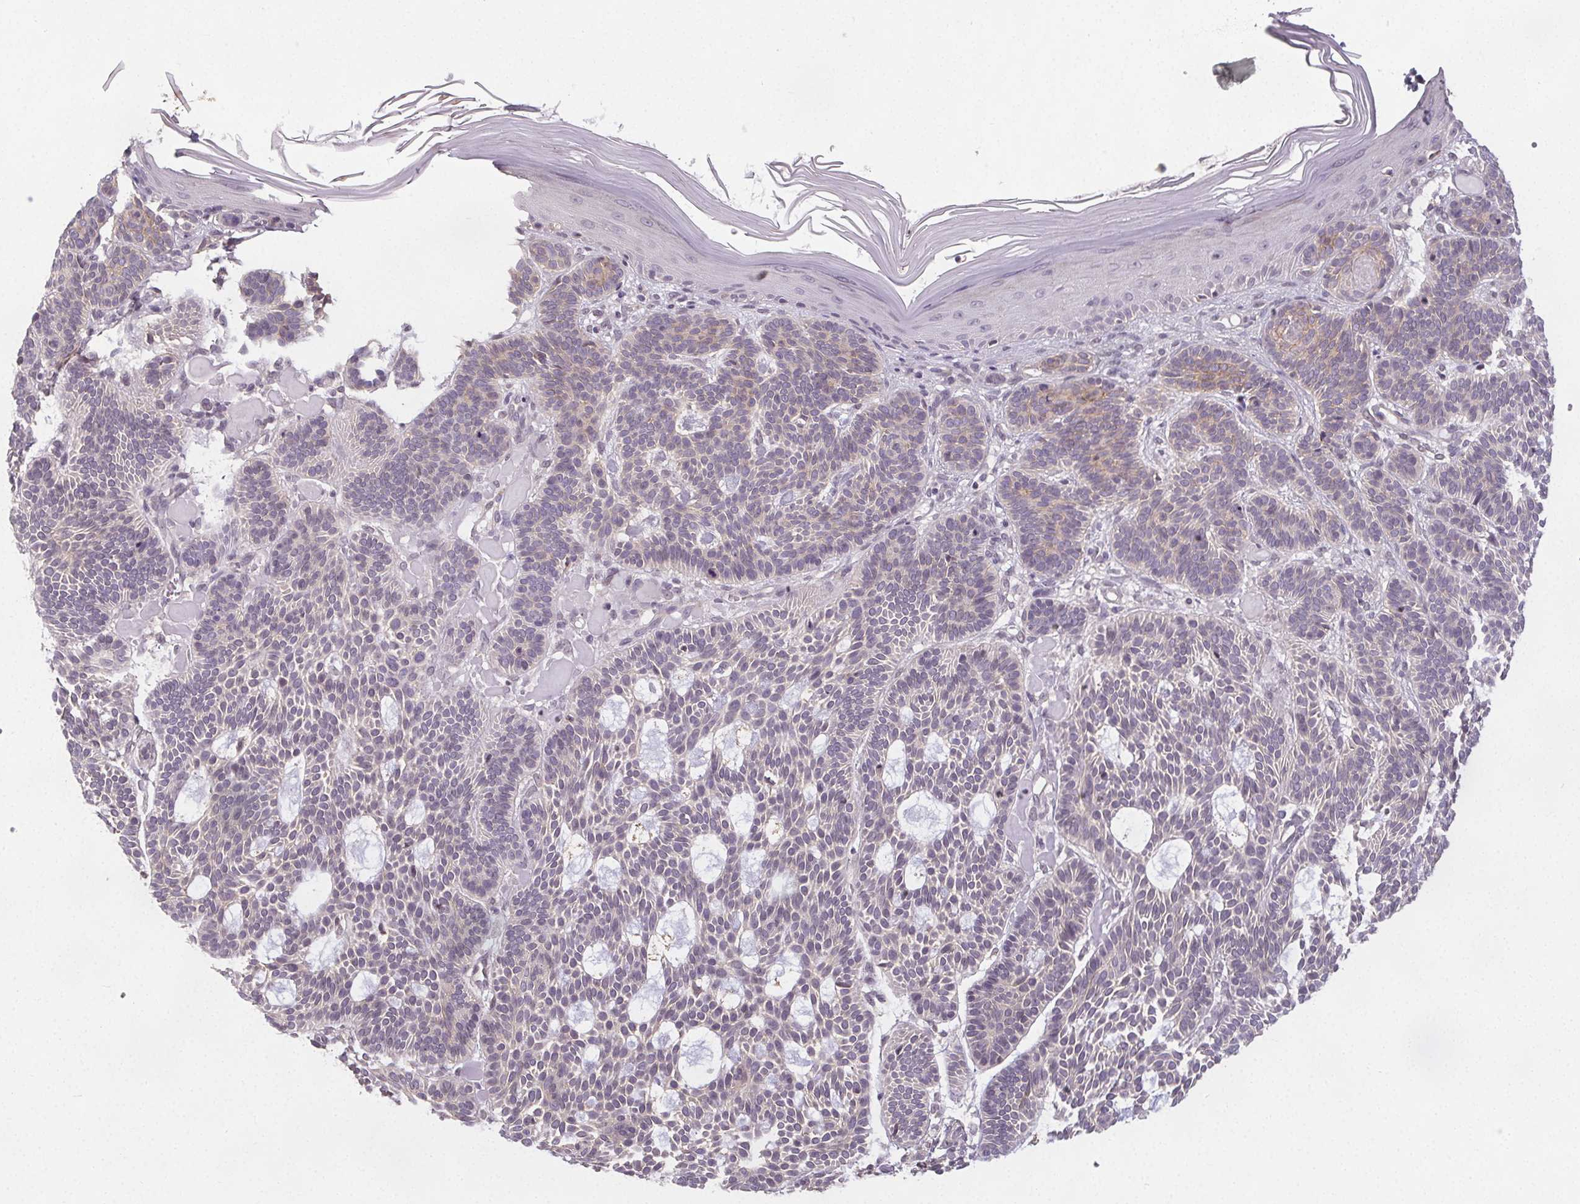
{"staining": {"intensity": "negative", "quantity": "none", "location": "none"}, "tissue": "skin cancer", "cell_type": "Tumor cells", "image_type": "cancer", "snomed": [{"axis": "morphology", "description": "Basal cell carcinoma"}, {"axis": "topography", "description": "Skin"}], "caption": "Immunohistochemical staining of human basal cell carcinoma (skin) reveals no significant positivity in tumor cells. (Brightfield microscopy of DAB (3,3'-diaminobenzidine) IHC at high magnification).", "gene": "SLC26A2", "patient": {"sex": "male", "age": 85}}